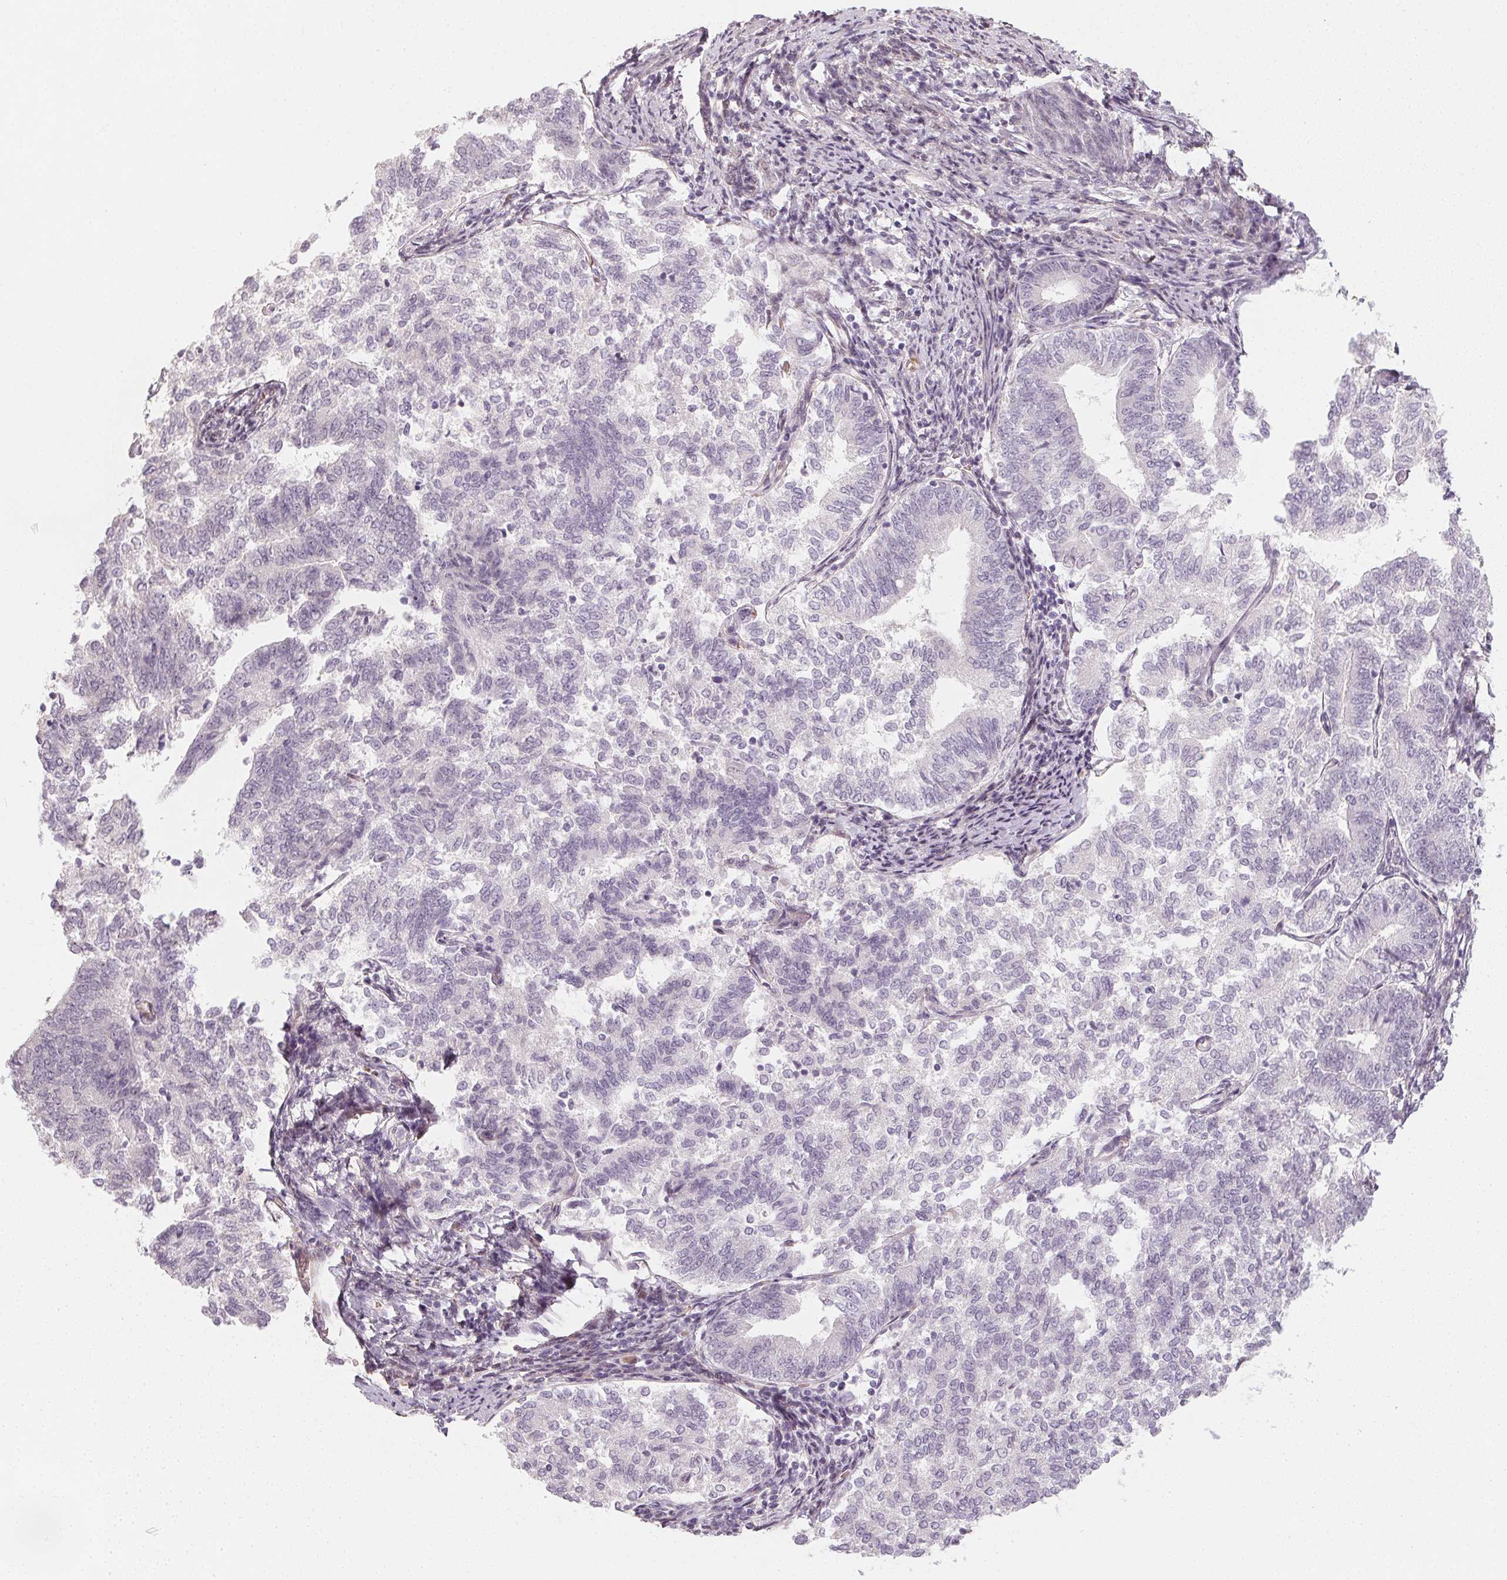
{"staining": {"intensity": "negative", "quantity": "none", "location": "none"}, "tissue": "endometrial cancer", "cell_type": "Tumor cells", "image_type": "cancer", "snomed": [{"axis": "morphology", "description": "Adenocarcinoma, NOS"}, {"axis": "topography", "description": "Endometrium"}], "caption": "Tumor cells are negative for brown protein staining in endometrial adenocarcinoma. (Brightfield microscopy of DAB immunohistochemistry at high magnification).", "gene": "CCDC96", "patient": {"sex": "female", "age": 65}}